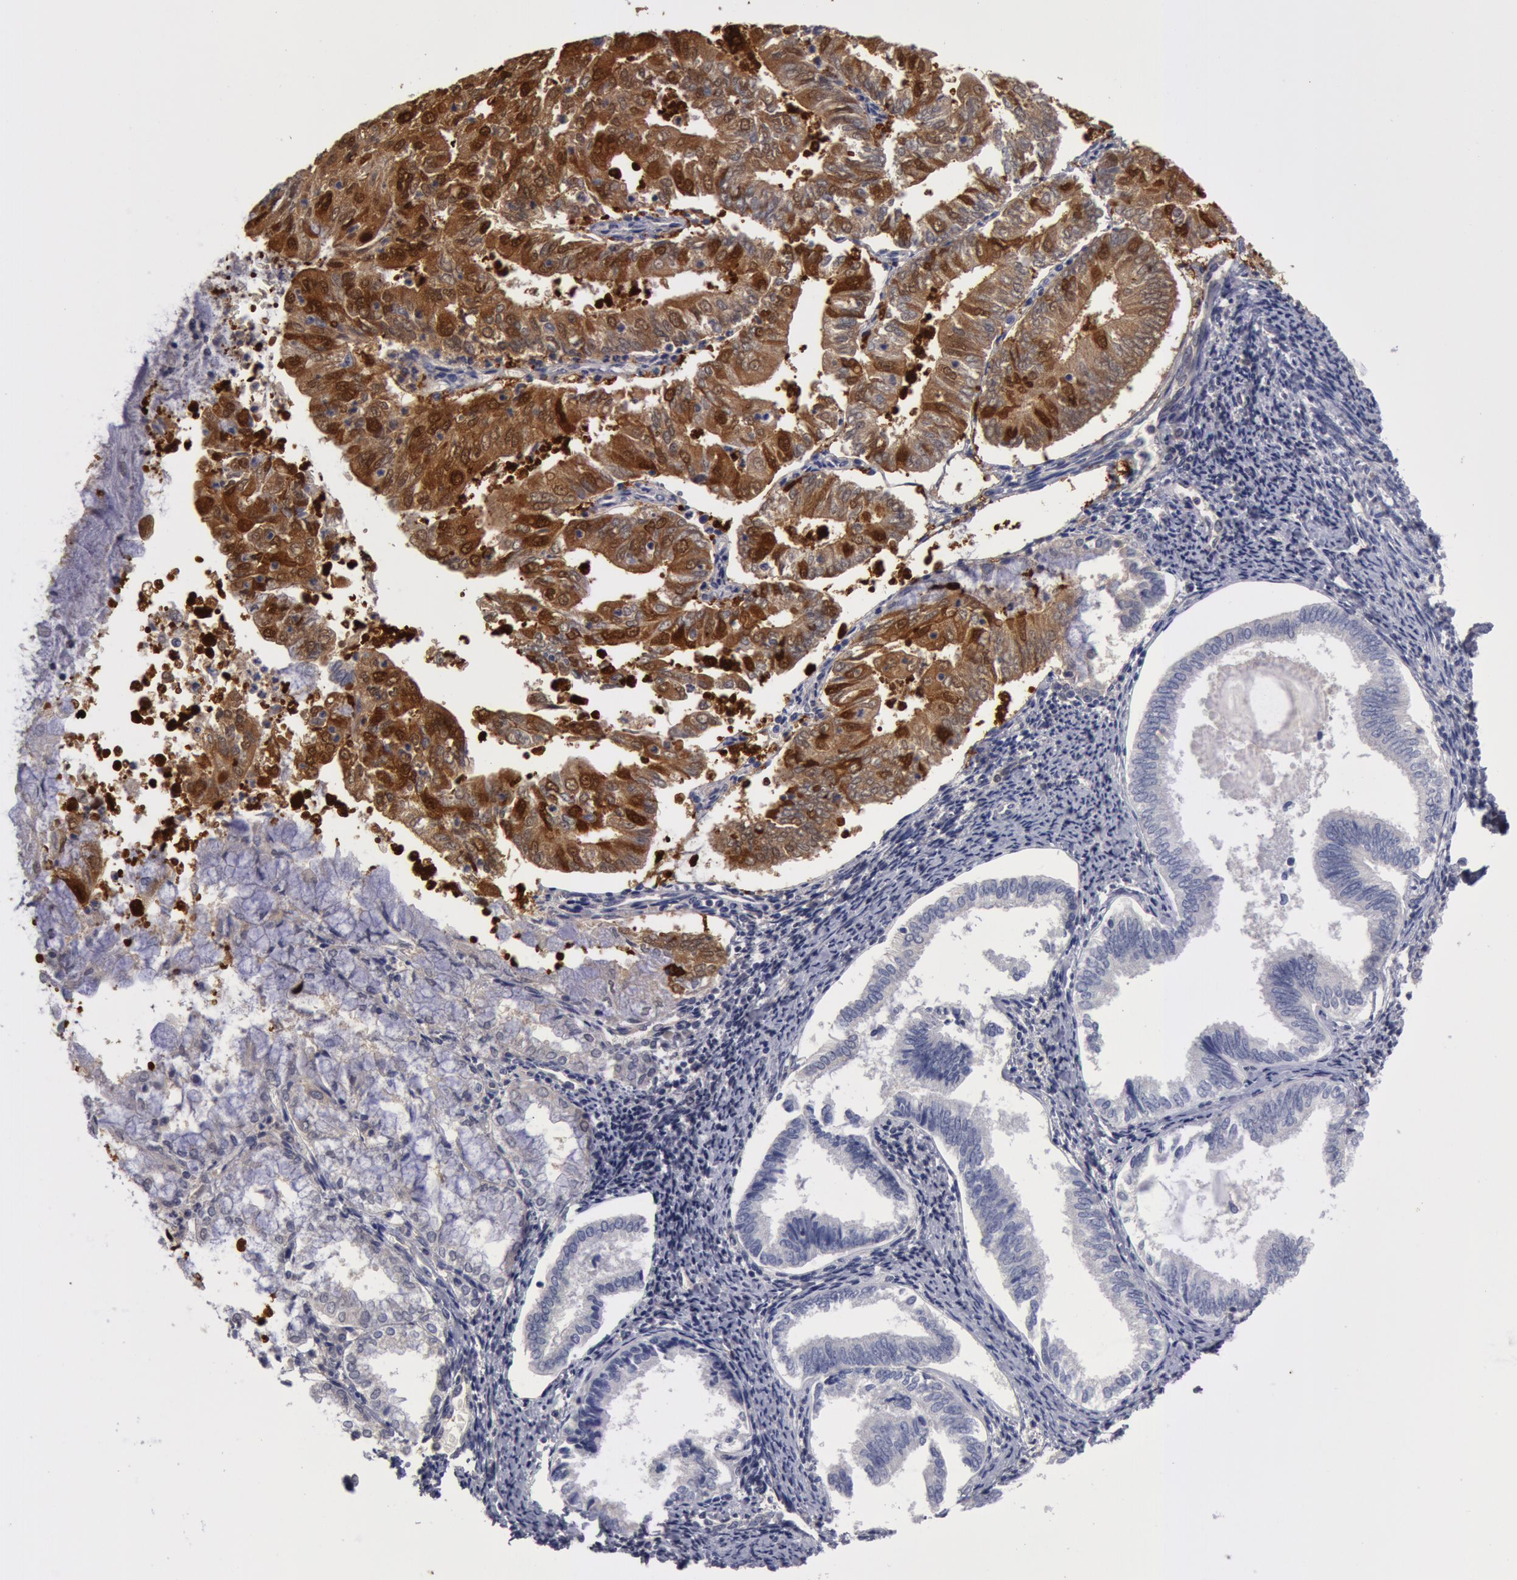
{"staining": {"intensity": "strong", "quantity": ">75%", "location": "cytoplasmic/membranous,nuclear"}, "tissue": "endometrial cancer", "cell_type": "Tumor cells", "image_type": "cancer", "snomed": [{"axis": "morphology", "description": "Adenocarcinoma, NOS"}, {"axis": "topography", "description": "Endometrium"}], "caption": "Tumor cells demonstrate strong cytoplasmic/membranous and nuclear staining in about >75% of cells in endometrial cancer (adenocarcinoma). (DAB (3,3'-diaminobenzidine) = brown stain, brightfield microscopy at high magnification).", "gene": "TXNRD1", "patient": {"sex": "female", "age": 79}}